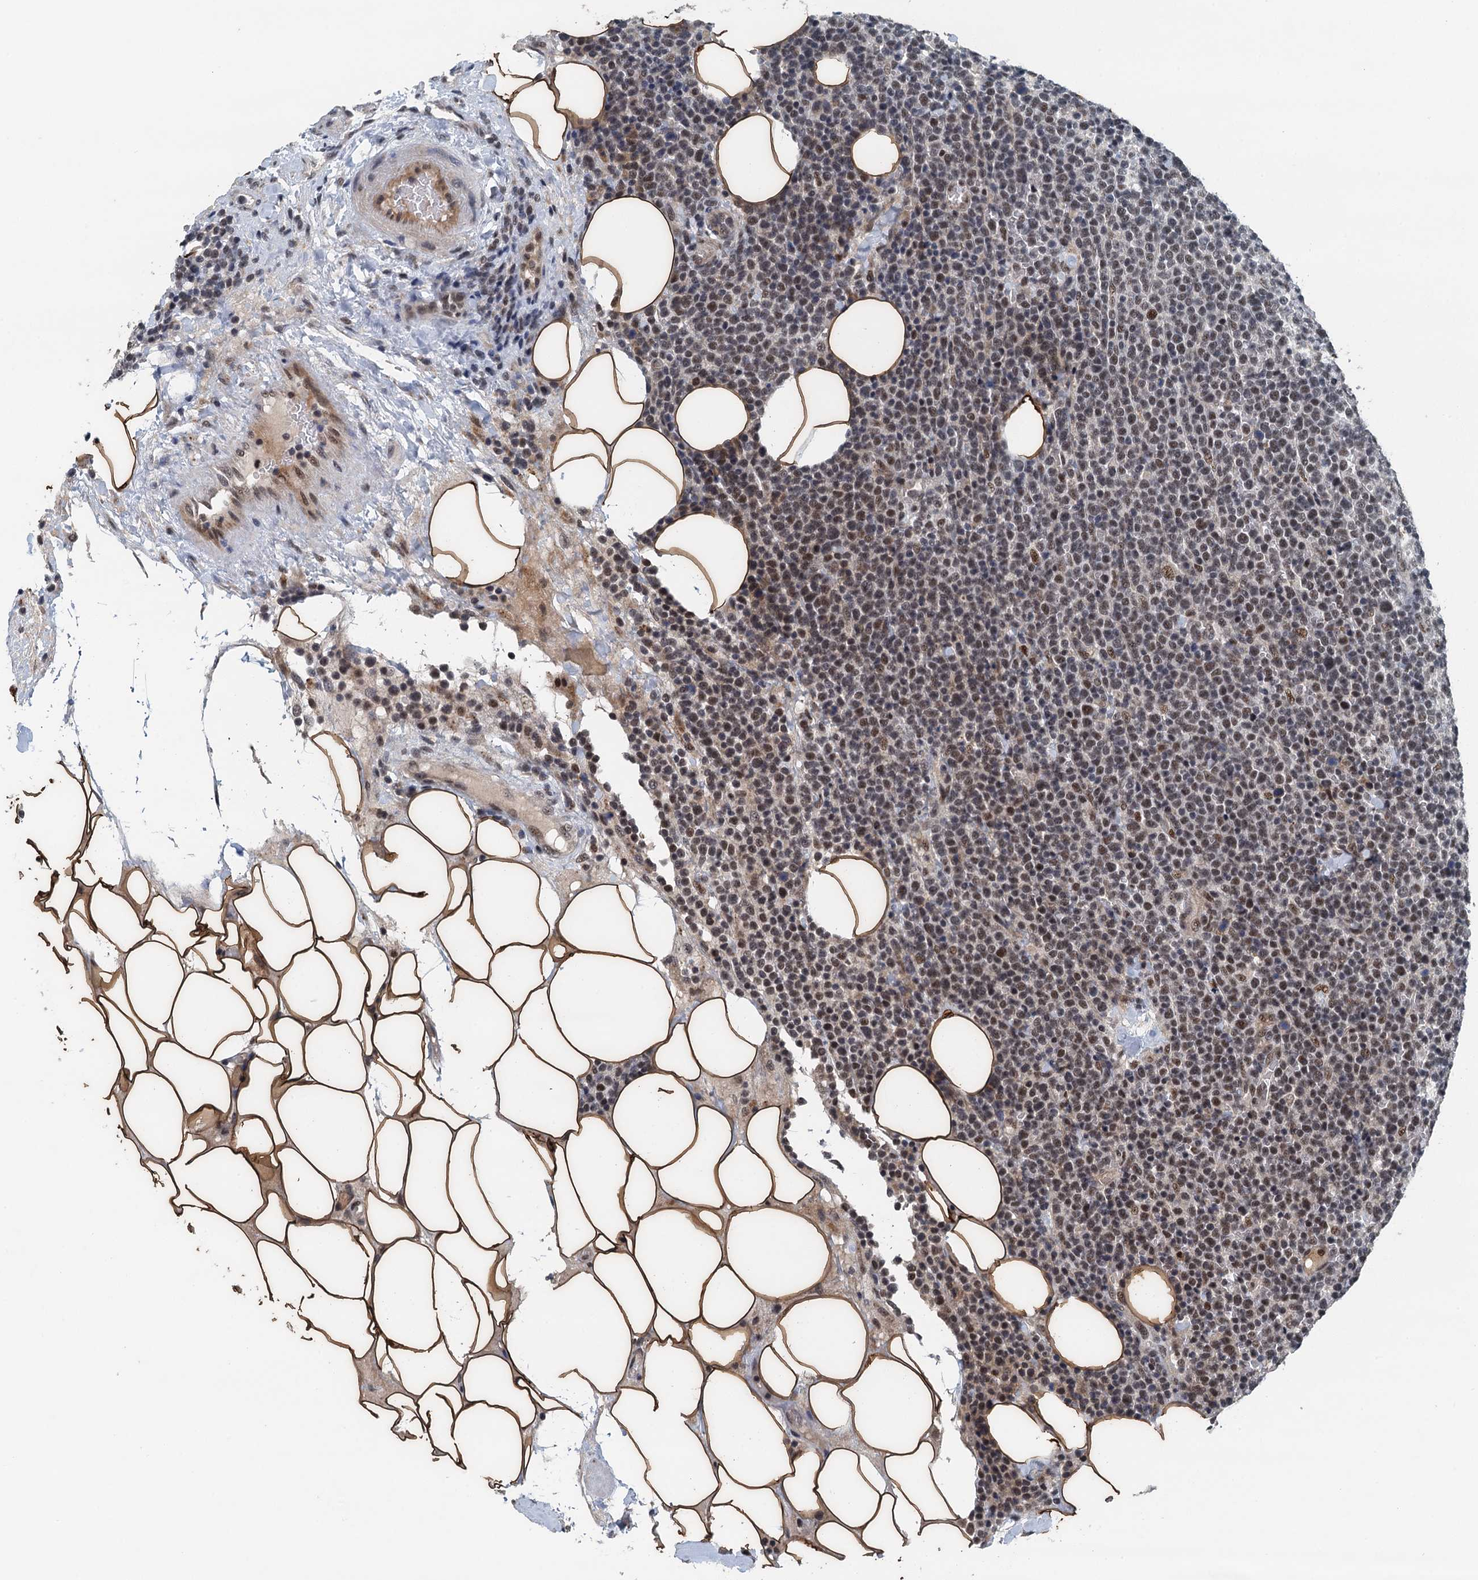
{"staining": {"intensity": "moderate", "quantity": ">75%", "location": "nuclear"}, "tissue": "lymphoma", "cell_type": "Tumor cells", "image_type": "cancer", "snomed": [{"axis": "morphology", "description": "Malignant lymphoma, non-Hodgkin's type, High grade"}, {"axis": "topography", "description": "Lymph node"}], "caption": "Lymphoma stained for a protein (brown) exhibits moderate nuclear positive positivity in approximately >75% of tumor cells.", "gene": "MTA3", "patient": {"sex": "male", "age": 61}}